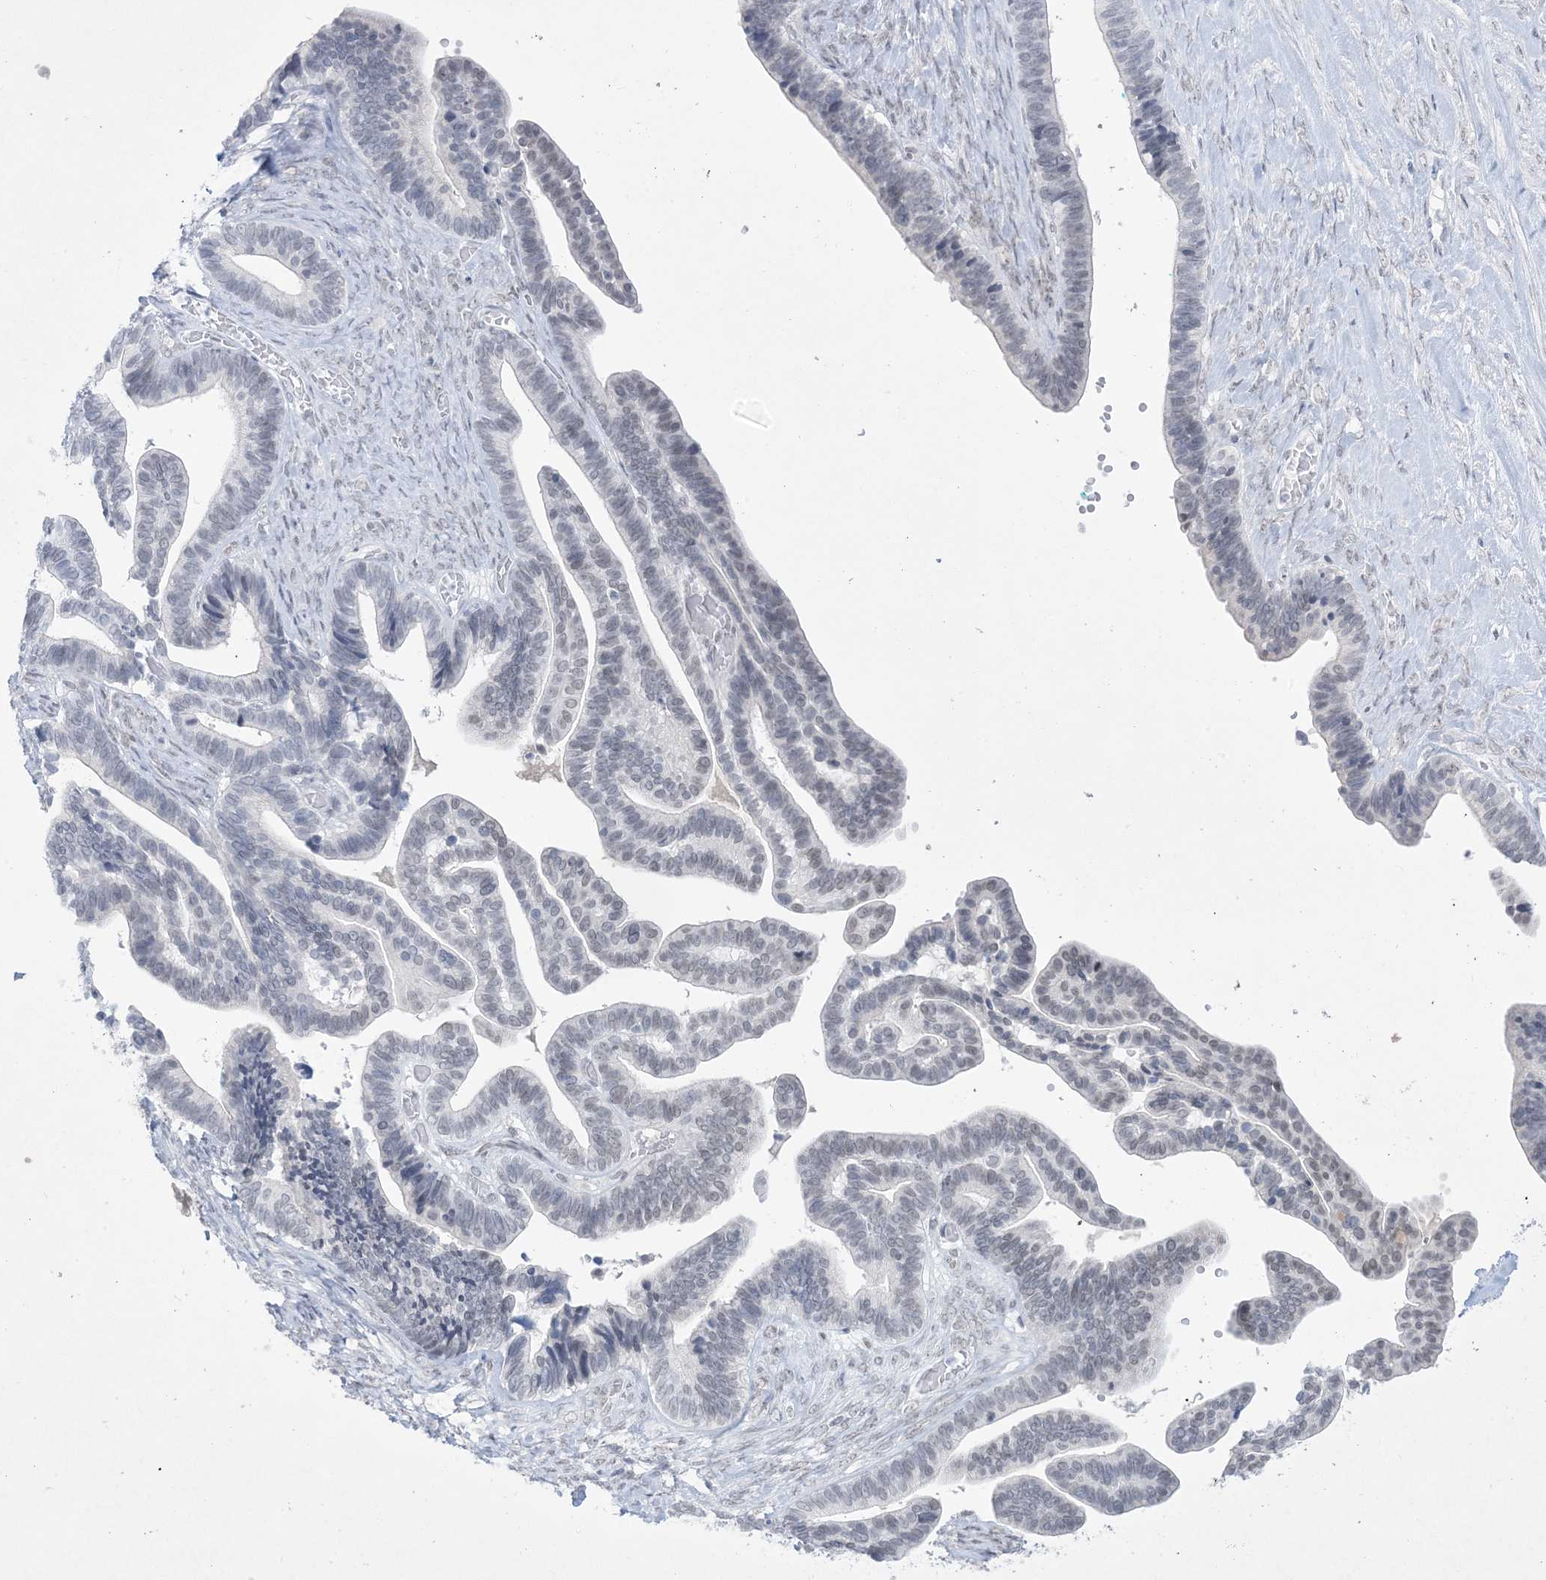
{"staining": {"intensity": "negative", "quantity": "none", "location": "none"}, "tissue": "ovarian cancer", "cell_type": "Tumor cells", "image_type": "cancer", "snomed": [{"axis": "morphology", "description": "Cystadenocarcinoma, serous, NOS"}, {"axis": "topography", "description": "Ovary"}], "caption": "An image of human ovarian cancer is negative for staining in tumor cells.", "gene": "HOMEZ", "patient": {"sex": "female", "age": 56}}